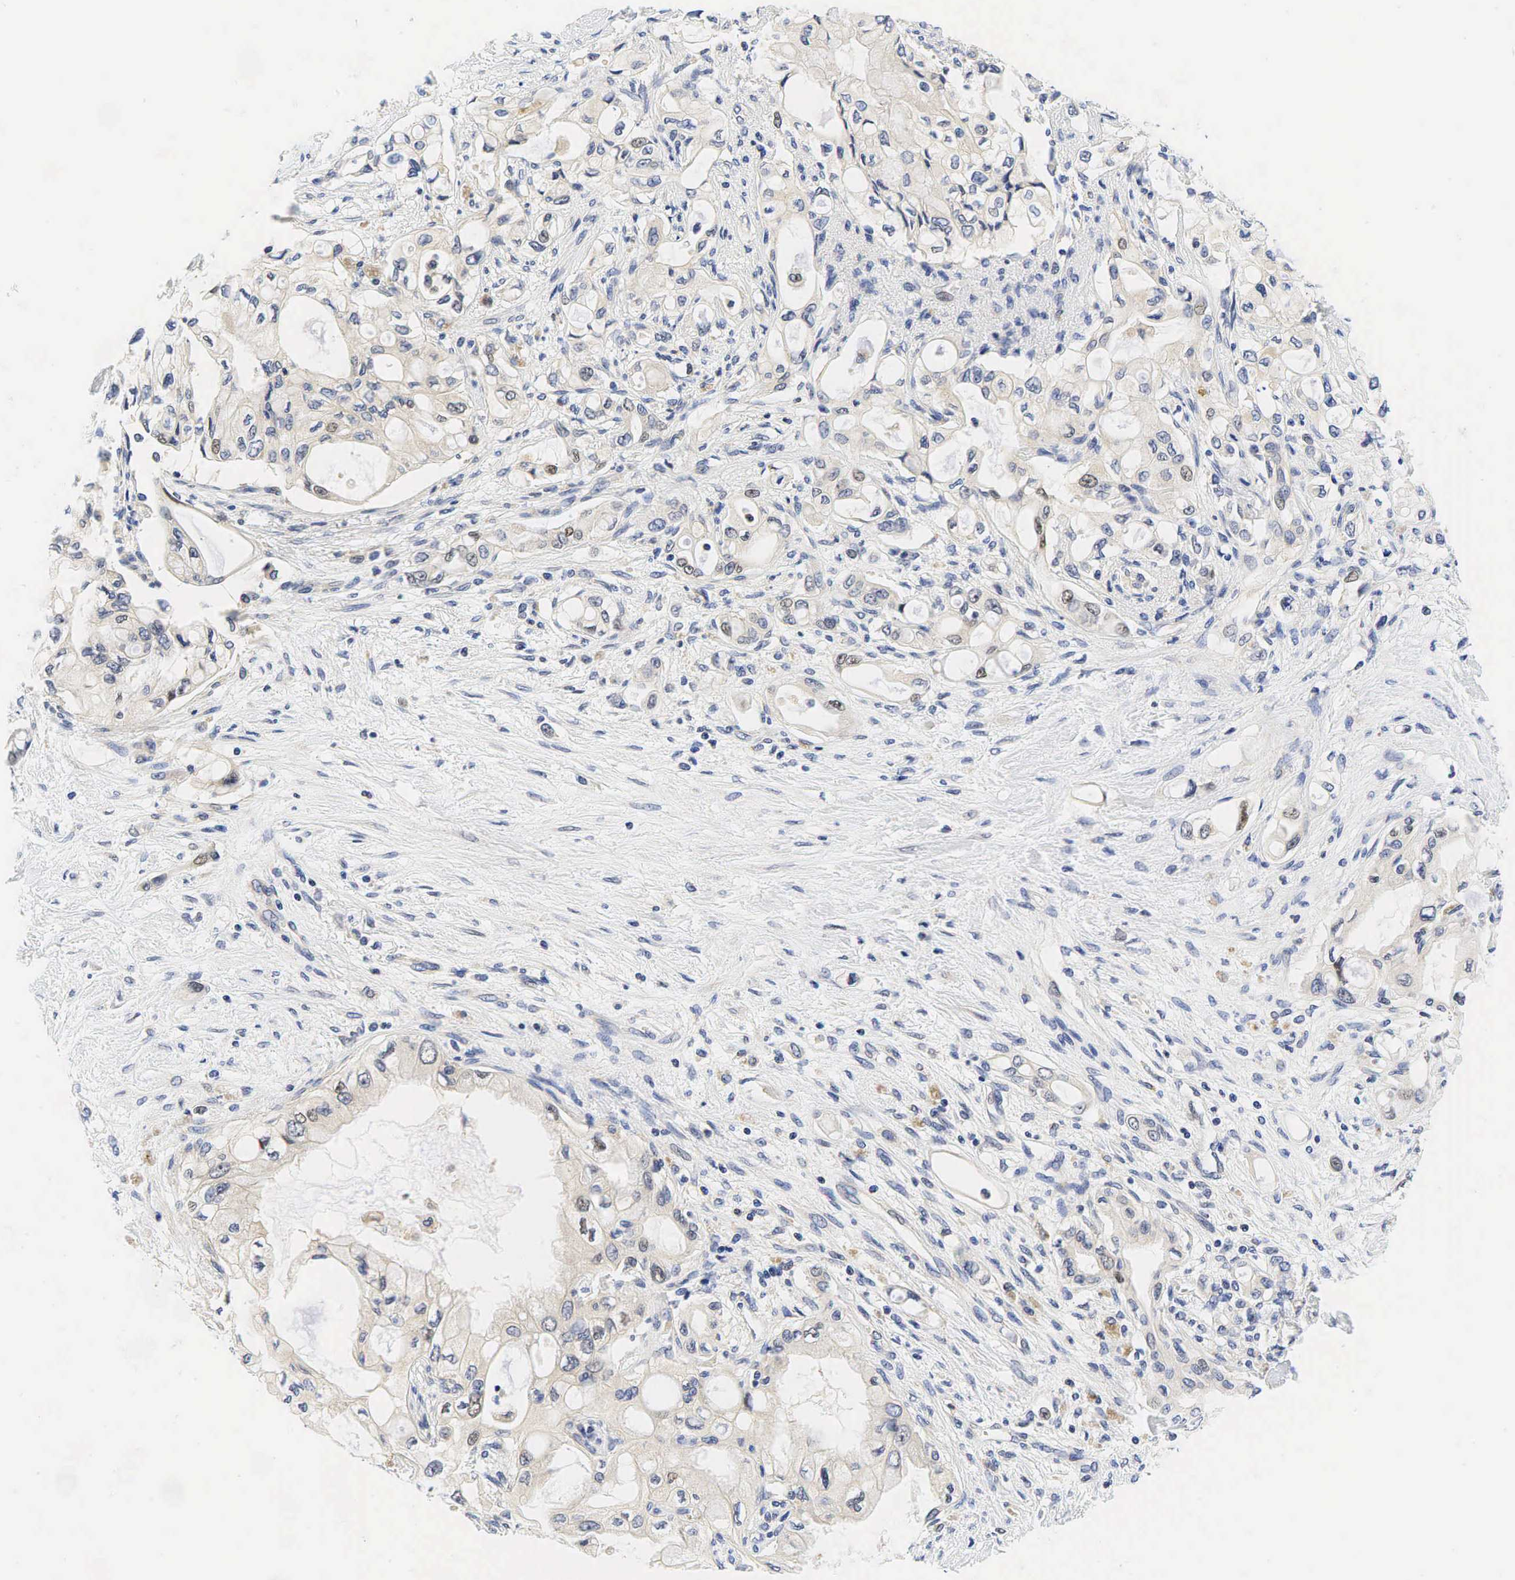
{"staining": {"intensity": "moderate", "quantity": "<25%", "location": "nuclear"}, "tissue": "pancreatic cancer", "cell_type": "Tumor cells", "image_type": "cancer", "snomed": [{"axis": "morphology", "description": "Adenocarcinoma, NOS"}, {"axis": "topography", "description": "Pancreas"}], "caption": "IHC staining of pancreatic cancer, which demonstrates low levels of moderate nuclear positivity in approximately <25% of tumor cells indicating moderate nuclear protein staining. The staining was performed using DAB (brown) for protein detection and nuclei were counterstained in hematoxylin (blue).", "gene": "CCND1", "patient": {"sex": "female", "age": 70}}